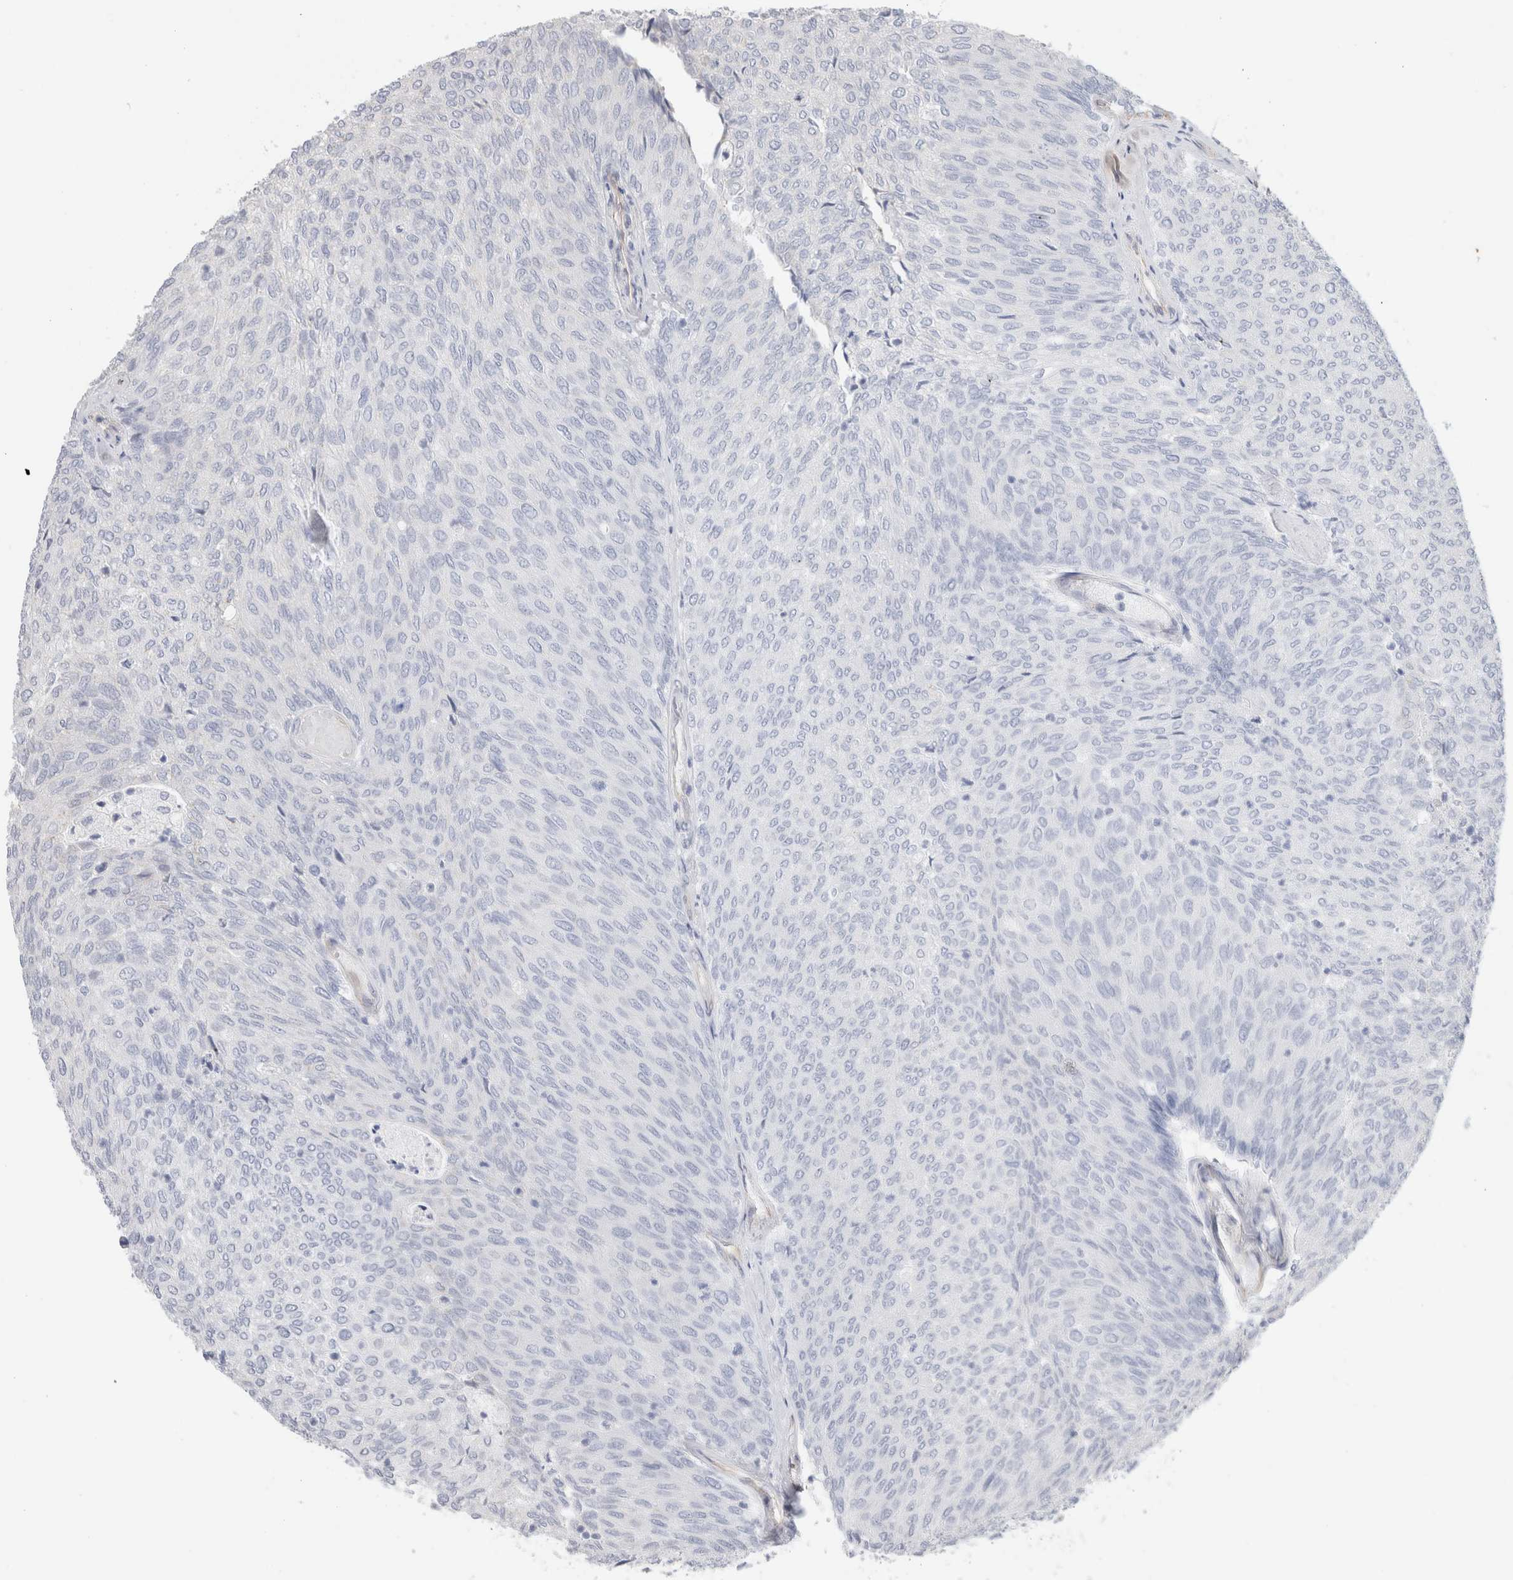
{"staining": {"intensity": "negative", "quantity": "none", "location": "none"}, "tissue": "urothelial cancer", "cell_type": "Tumor cells", "image_type": "cancer", "snomed": [{"axis": "morphology", "description": "Urothelial carcinoma, Low grade"}, {"axis": "topography", "description": "Urinary bladder"}], "caption": "DAB immunohistochemical staining of human urothelial cancer reveals no significant positivity in tumor cells.", "gene": "CAAP1", "patient": {"sex": "female", "age": 79}}